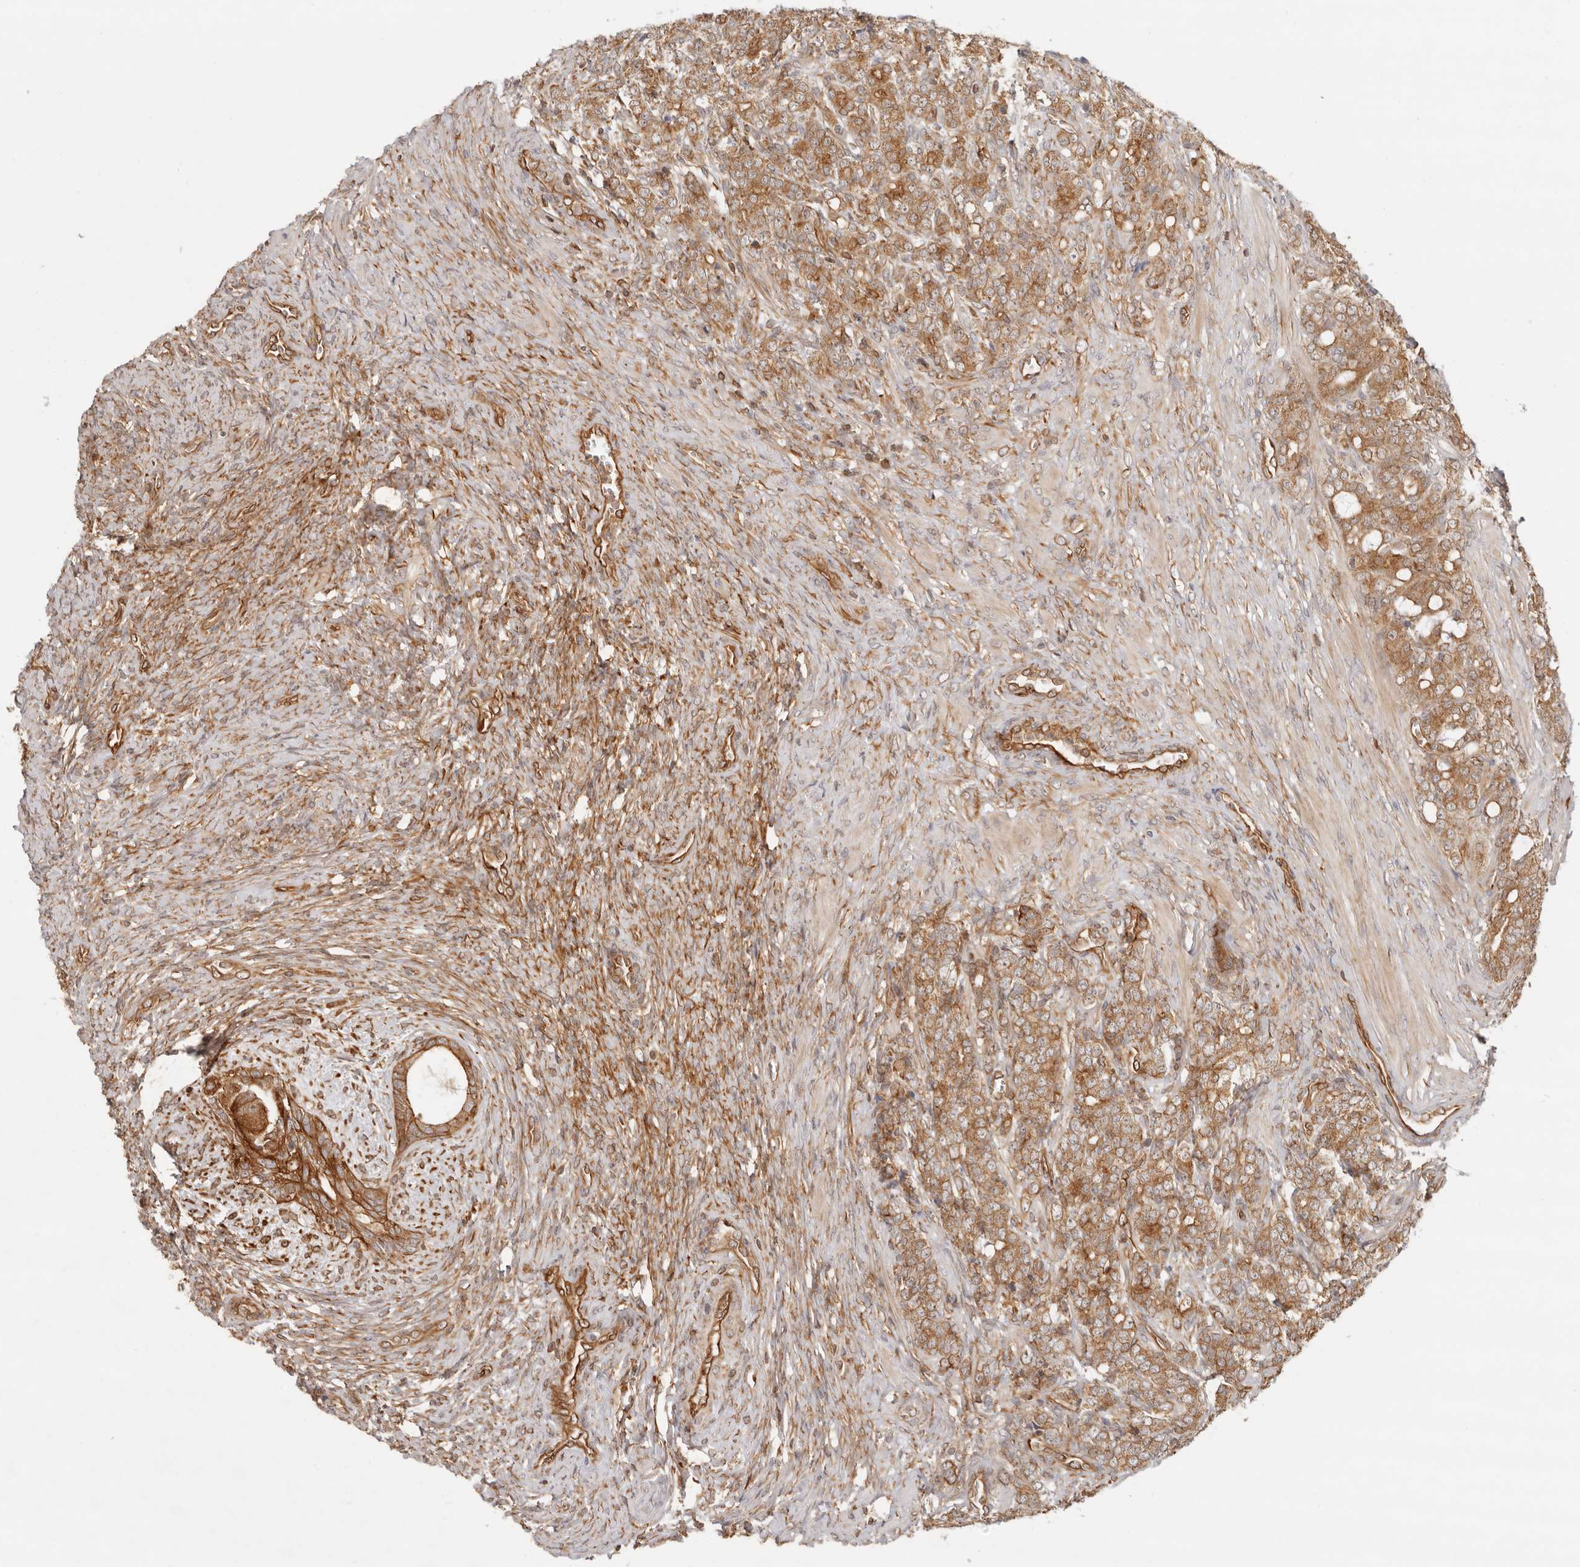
{"staining": {"intensity": "moderate", "quantity": ">75%", "location": "cytoplasmic/membranous"}, "tissue": "prostate cancer", "cell_type": "Tumor cells", "image_type": "cancer", "snomed": [{"axis": "morphology", "description": "Adenocarcinoma, High grade"}, {"axis": "topography", "description": "Prostate"}], "caption": "Protein expression by IHC displays moderate cytoplasmic/membranous expression in about >75% of tumor cells in prostate high-grade adenocarcinoma. (DAB IHC, brown staining for protein, blue staining for nuclei).", "gene": "UFSP1", "patient": {"sex": "male", "age": 62}}